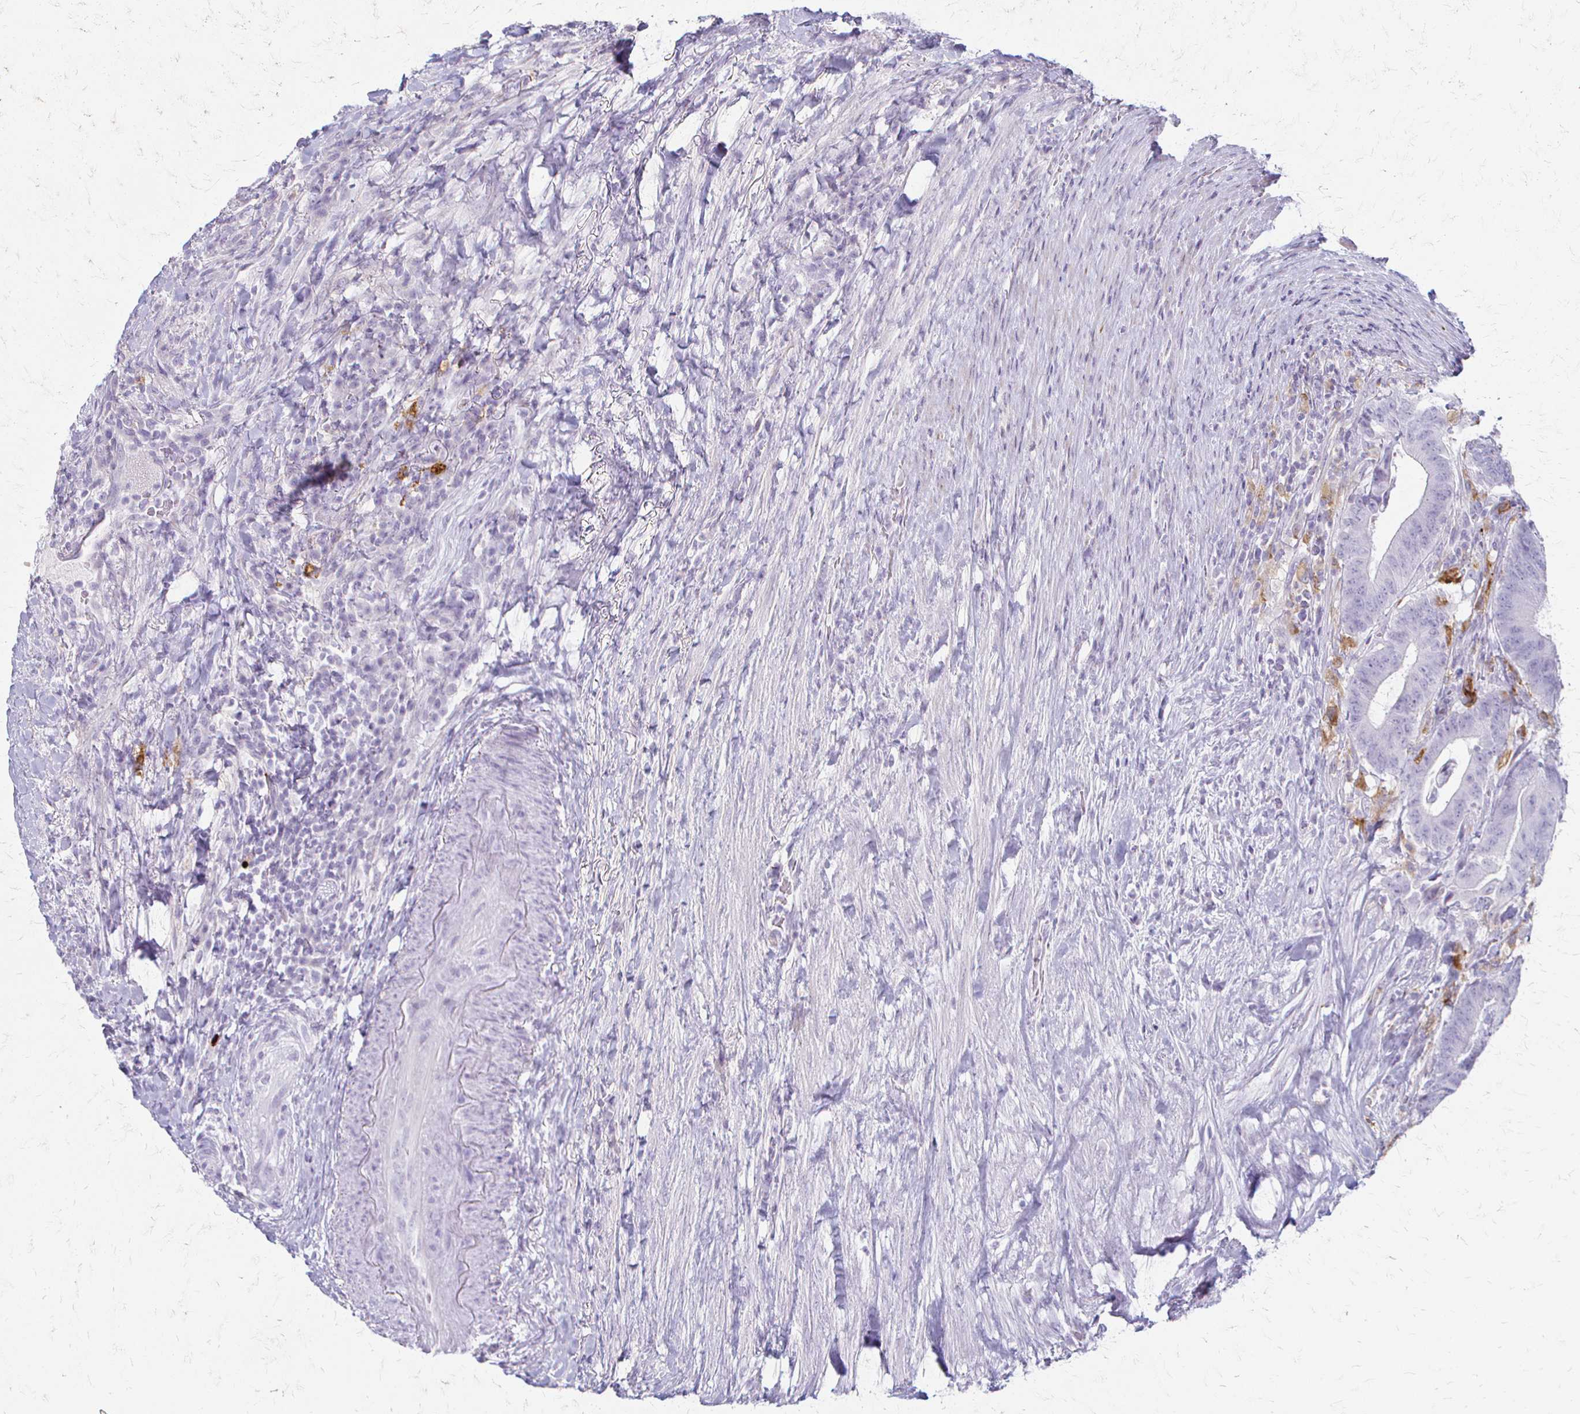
{"staining": {"intensity": "negative", "quantity": "none", "location": "none"}, "tissue": "colorectal cancer", "cell_type": "Tumor cells", "image_type": "cancer", "snomed": [{"axis": "morphology", "description": "Adenocarcinoma, NOS"}, {"axis": "topography", "description": "Colon"}], "caption": "Colorectal cancer was stained to show a protein in brown. There is no significant positivity in tumor cells.", "gene": "ACP5", "patient": {"sex": "female", "age": 43}}